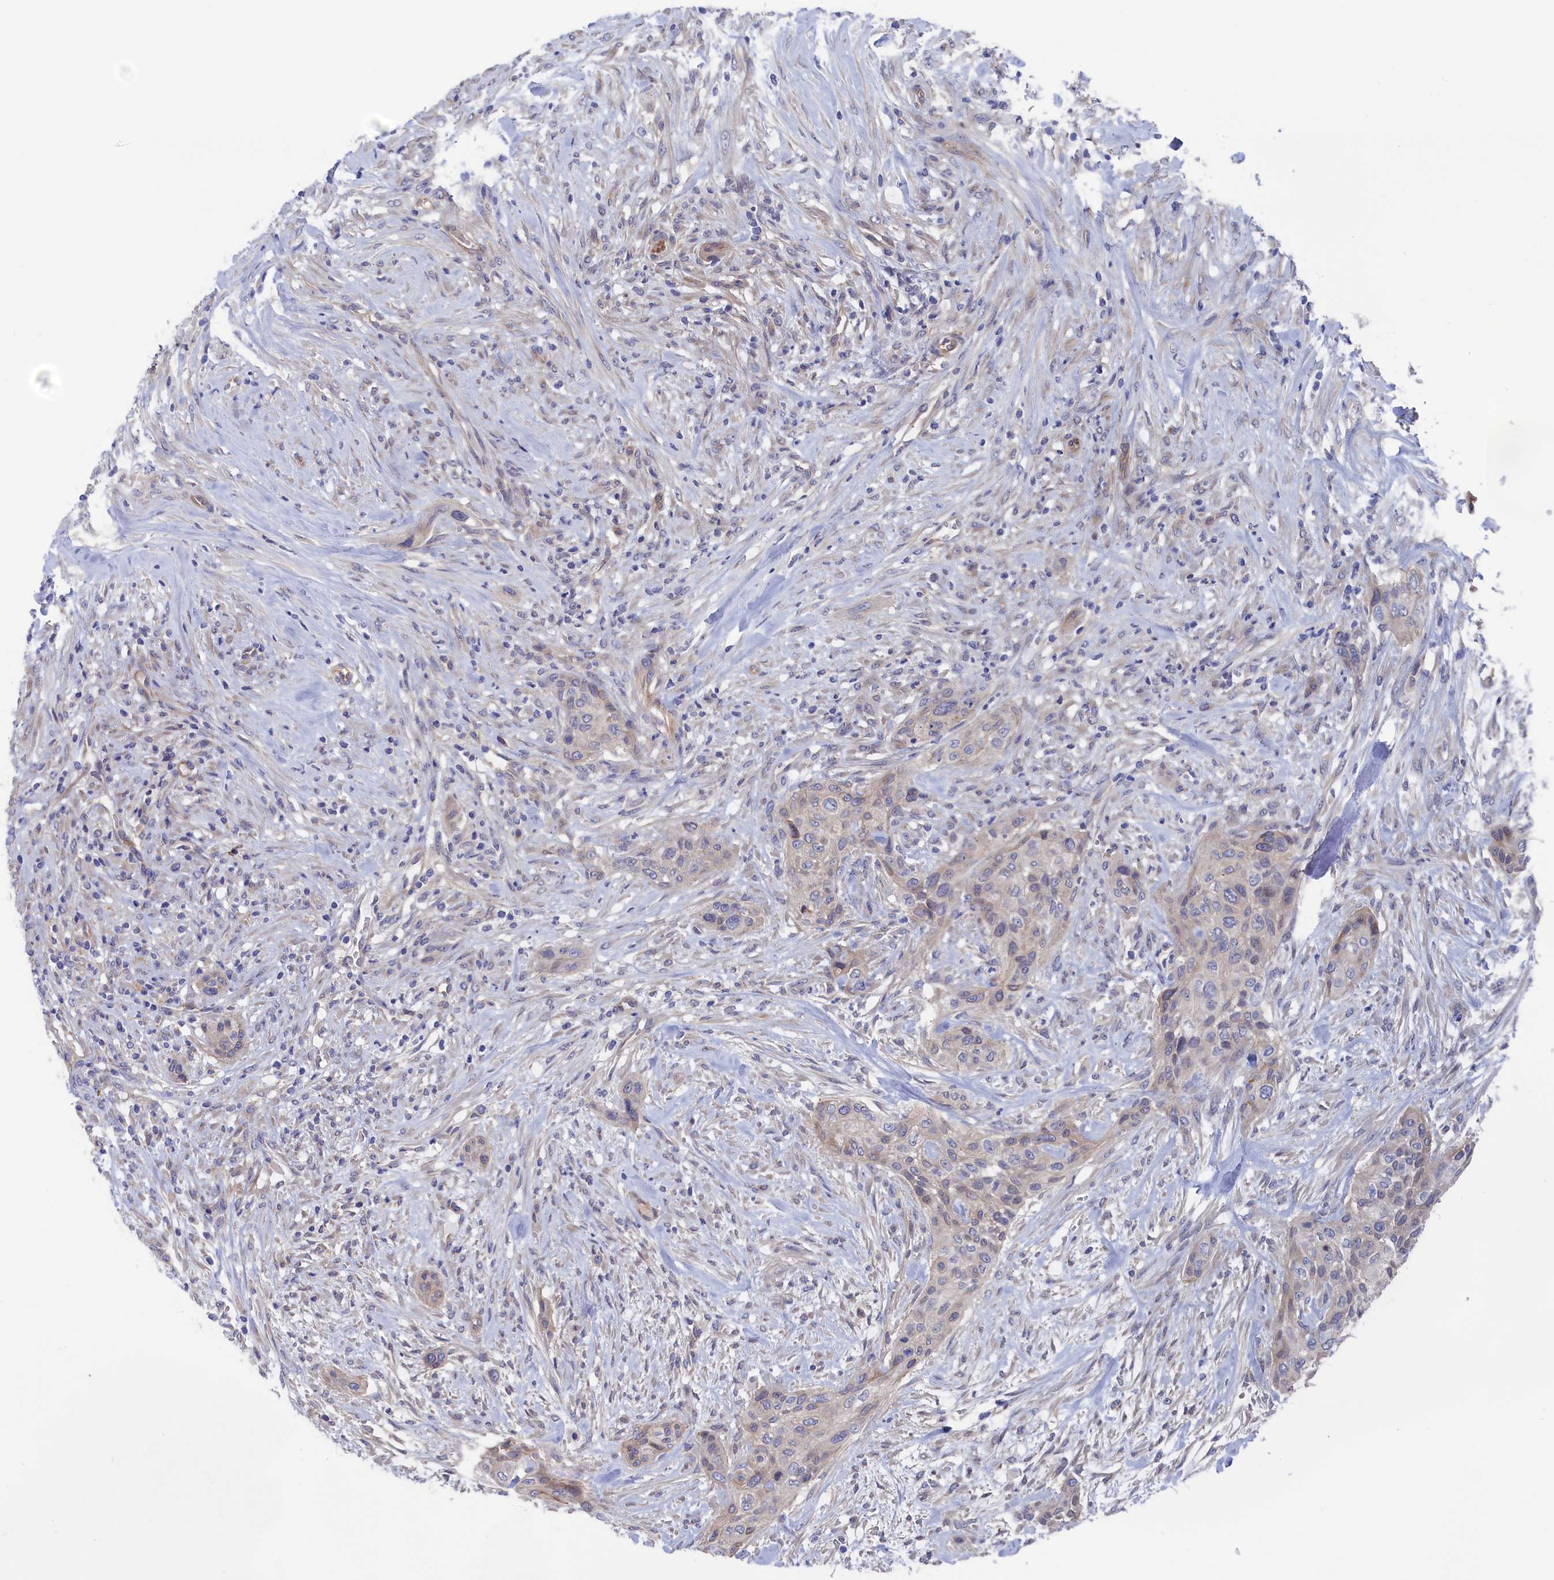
{"staining": {"intensity": "weak", "quantity": "<25%", "location": "cytoplasmic/membranous"}, "tissue": "urothelial cancer", "cell_type": "Tumor cells", "image_type": "cancer", "snomed": [{"axis": "morphology", "description": "Urothelial carcinoma, High grade"}, {"axis": "topography", "description": "Urinary bladder"}], "caption": "An immunohistochemistry (IHC) histopathology image of urothelial cancer is shown. There is no staining in tumor cells of urothelial cancer.", "gene": "NUTF2", "patient": {"sex": "male", "age": 35}}